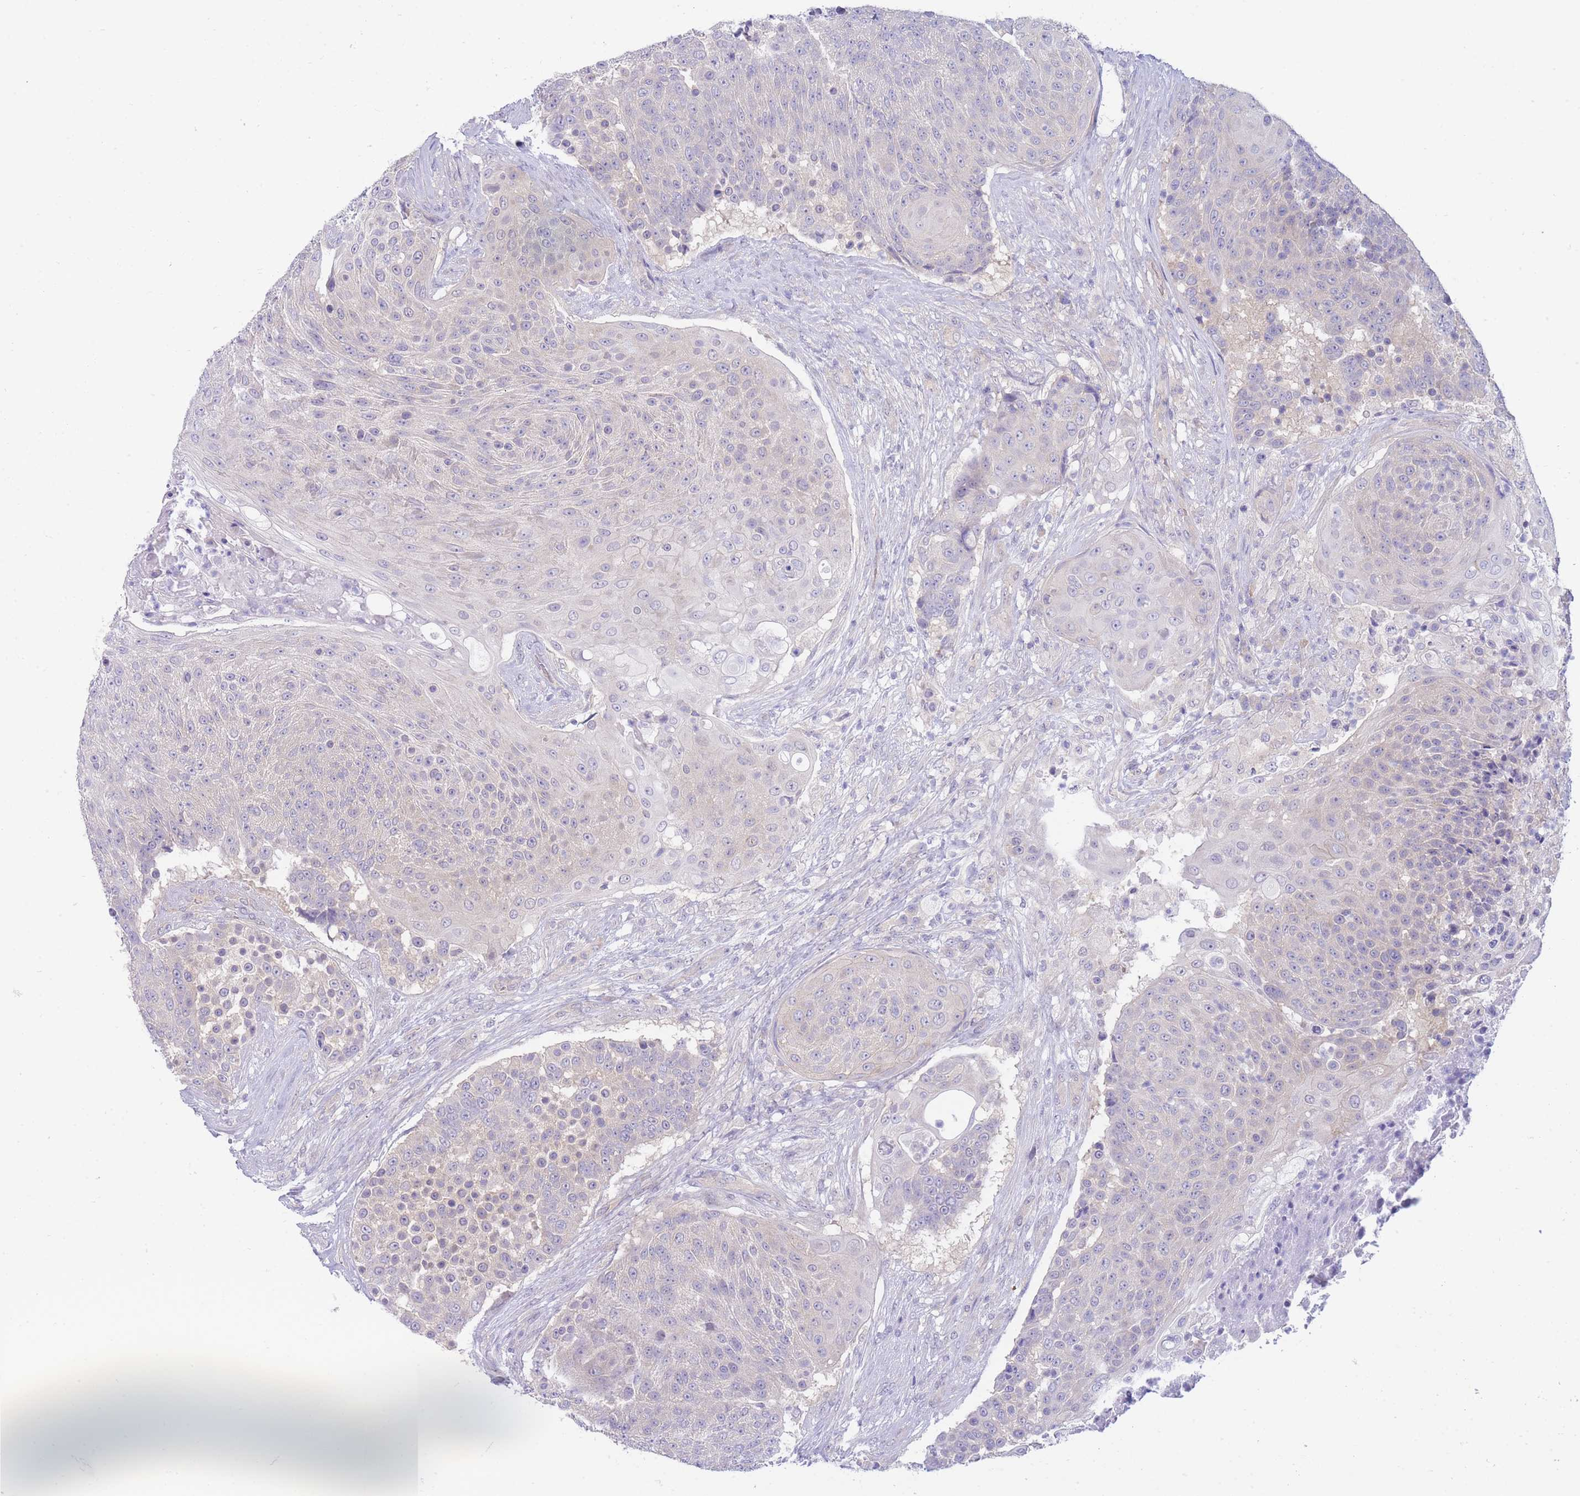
{"staining": {"intensity": "negative", "quantity": "none", "location": "none"}, "tissue": "urothelial cancer", "cell_type": "Tumor cells", "image_type": "cancer", "snomed": [{"axis": "morphology", "description": "Urothelial carcinoma, High grade"}, {"axis": "topography", "description": "Urinary bladder"}], "caption": "The photomicrograph exhibits no significant expression in tumor cells of urothelial carcinoma (high-grade). (Immunohistochemistry (ihc), brightfield microscopy, high magnification).", "gene": "SUGT1", "patient": {"sex": "female", "age": 63}}